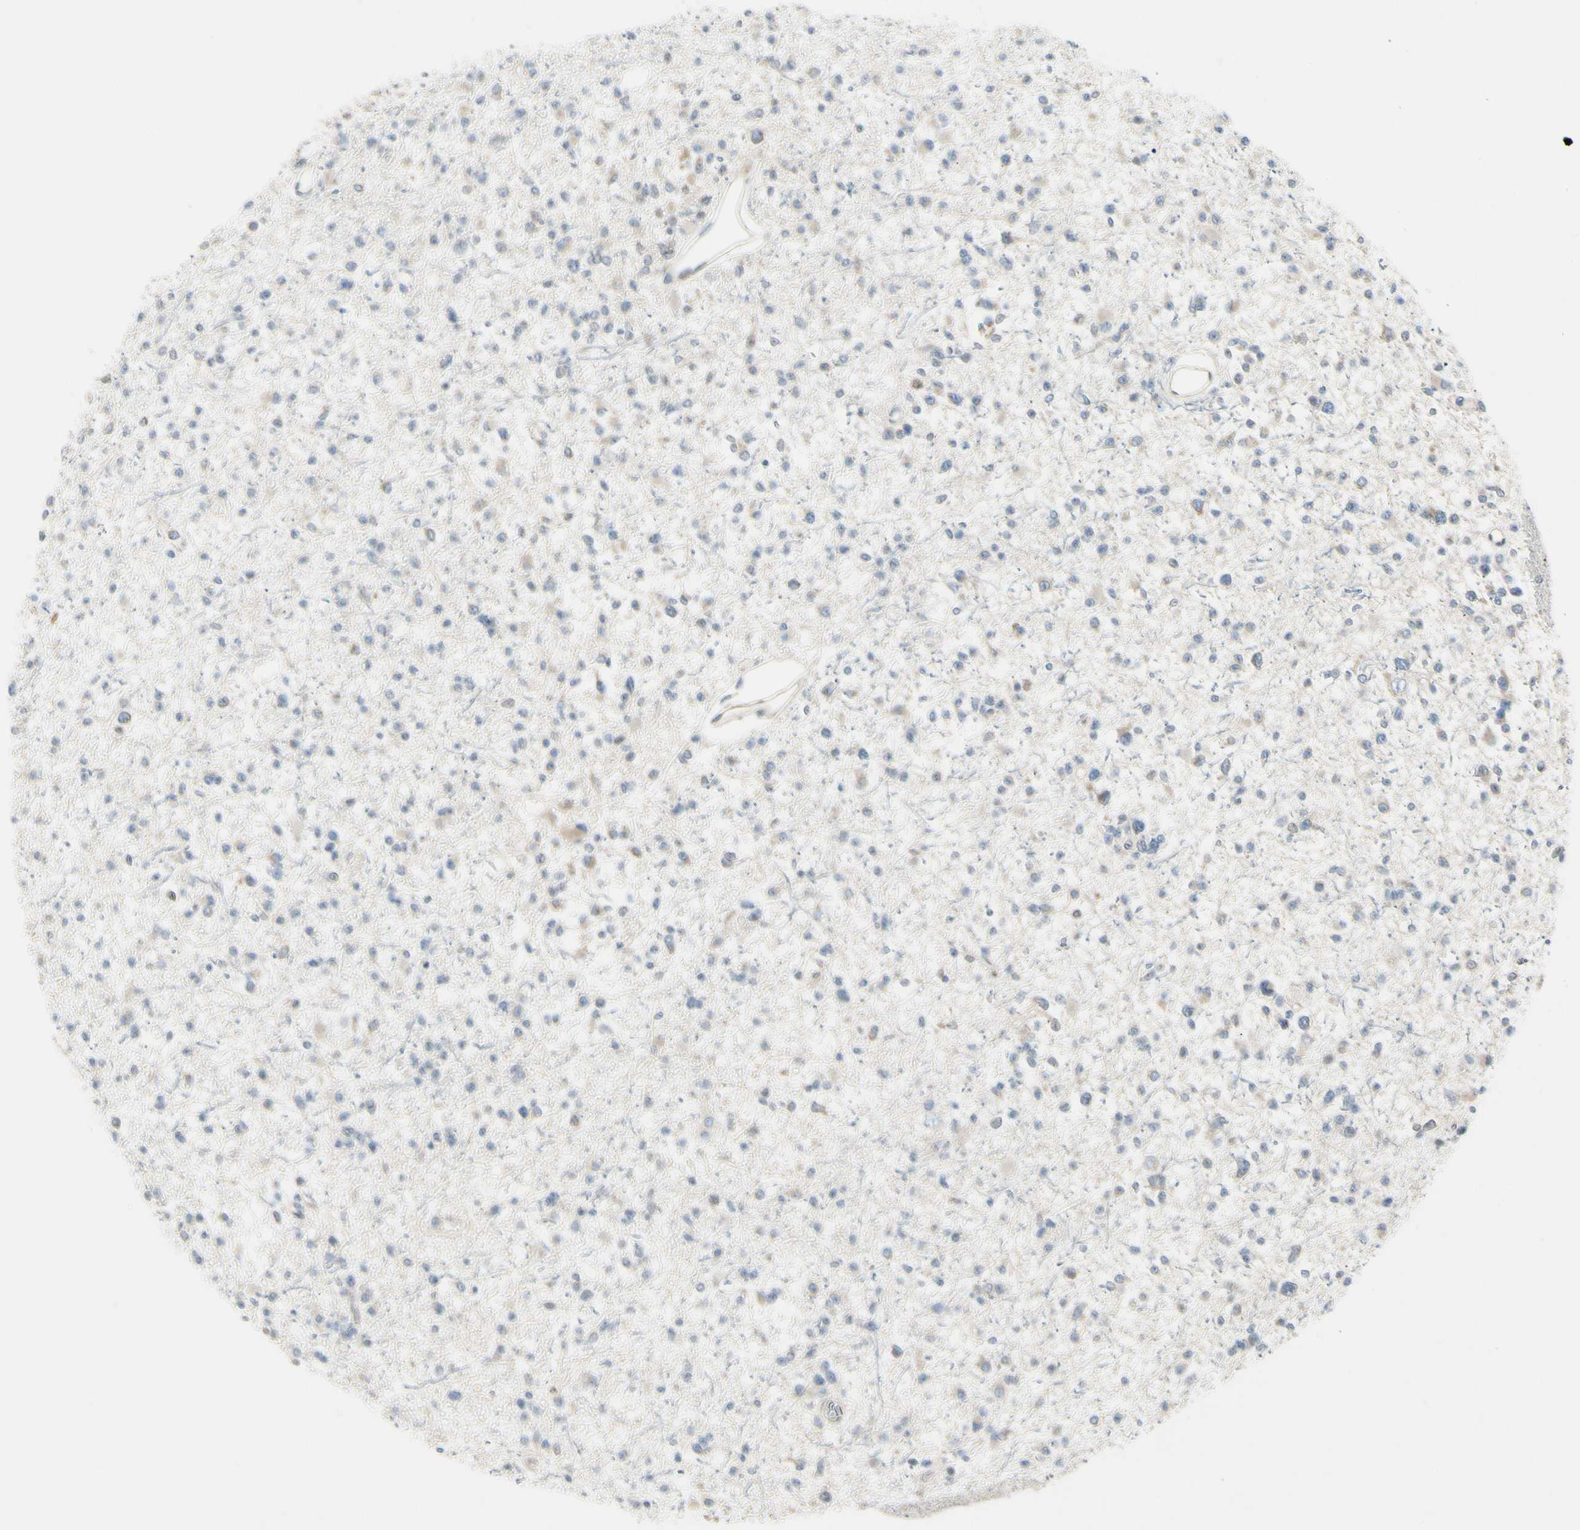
{"staining": {"intensity": "weak", "quantity": "25%-75%", "location": "cytoplasmic/membranous"}, "tissue": "glioma", "cell_type": "Tumor cells", "image_type": "cancer", "snomed": [{"axis": "morphology", "description": "Glioma, malignant, Low grade"}, {"axis": "topography", "description": "Brain"}], "caption": "Glioma stained with immunohistochemistry shows weak cytoplasmic/membranous positivity in approximately 25%-75% of tumor cells. The staining was performed using DAB, with brown indicating positive protein expression. Nuclei are stained blue with hematoxylin.", "gene": "SELENOS", "patient": {"sex": "female", "age": 22}}